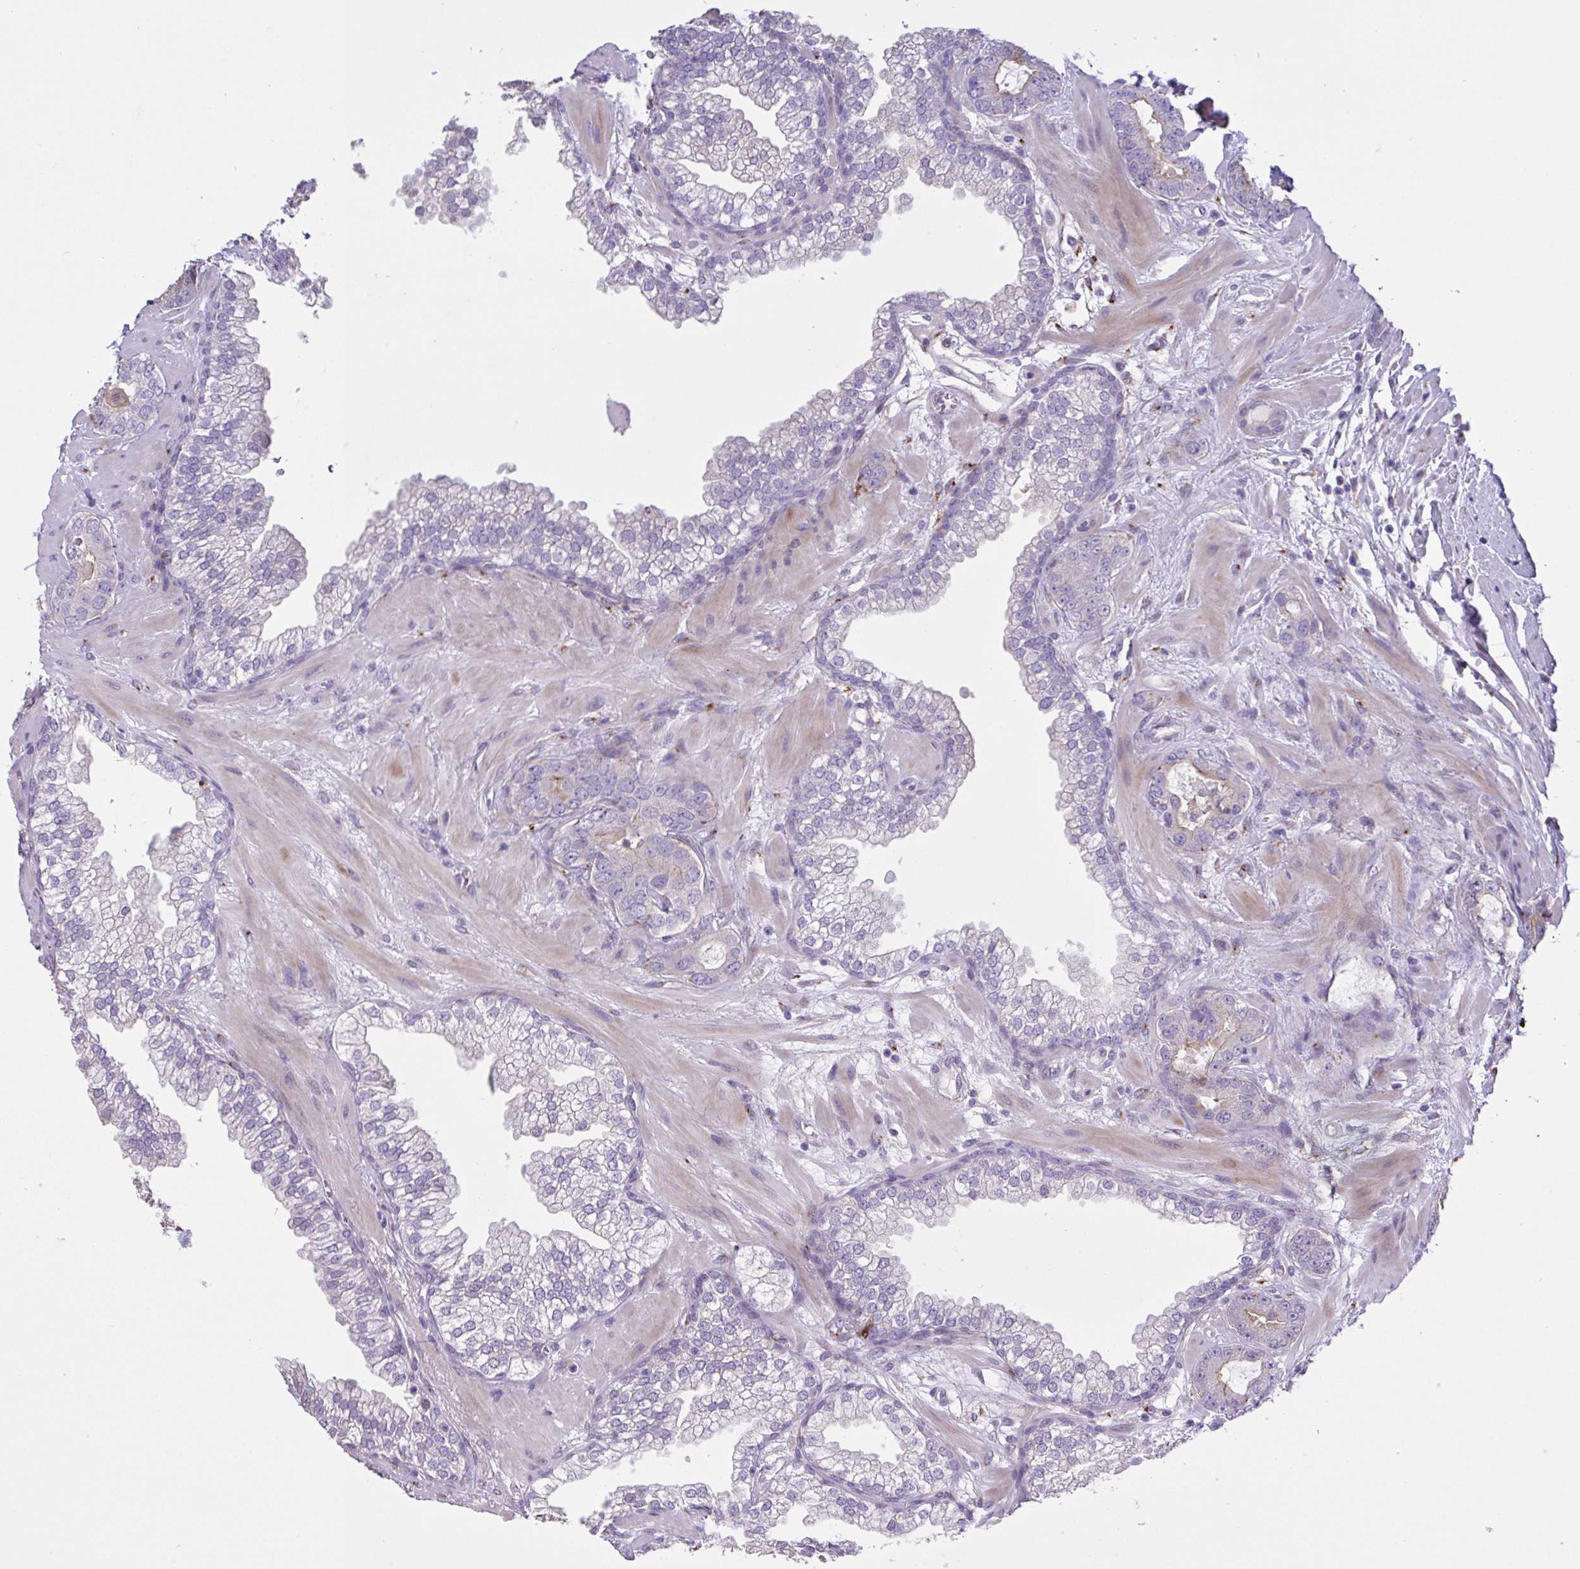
{"staining": {"intensity": "negative", "quantity": "none", "location": "none"}, "tissue": "prostate cancer", "cell_type": "Tumor cells", "image_type": "cancer", "snomed": [{"axis": "morphology", "description": "Adenocarcinoma, Low grade"}, {"axis": "topography", "description": "Prostate"}], "caption": "IHC histopathology image of neoplastic tissue: human prostate cancer (adenocarcinoma (low-grade)) stained with DAB shows no significant protein expression in tumor cells.", "gene": "MRGPRX2", "patient": {"sex": "male", "age": 62}}